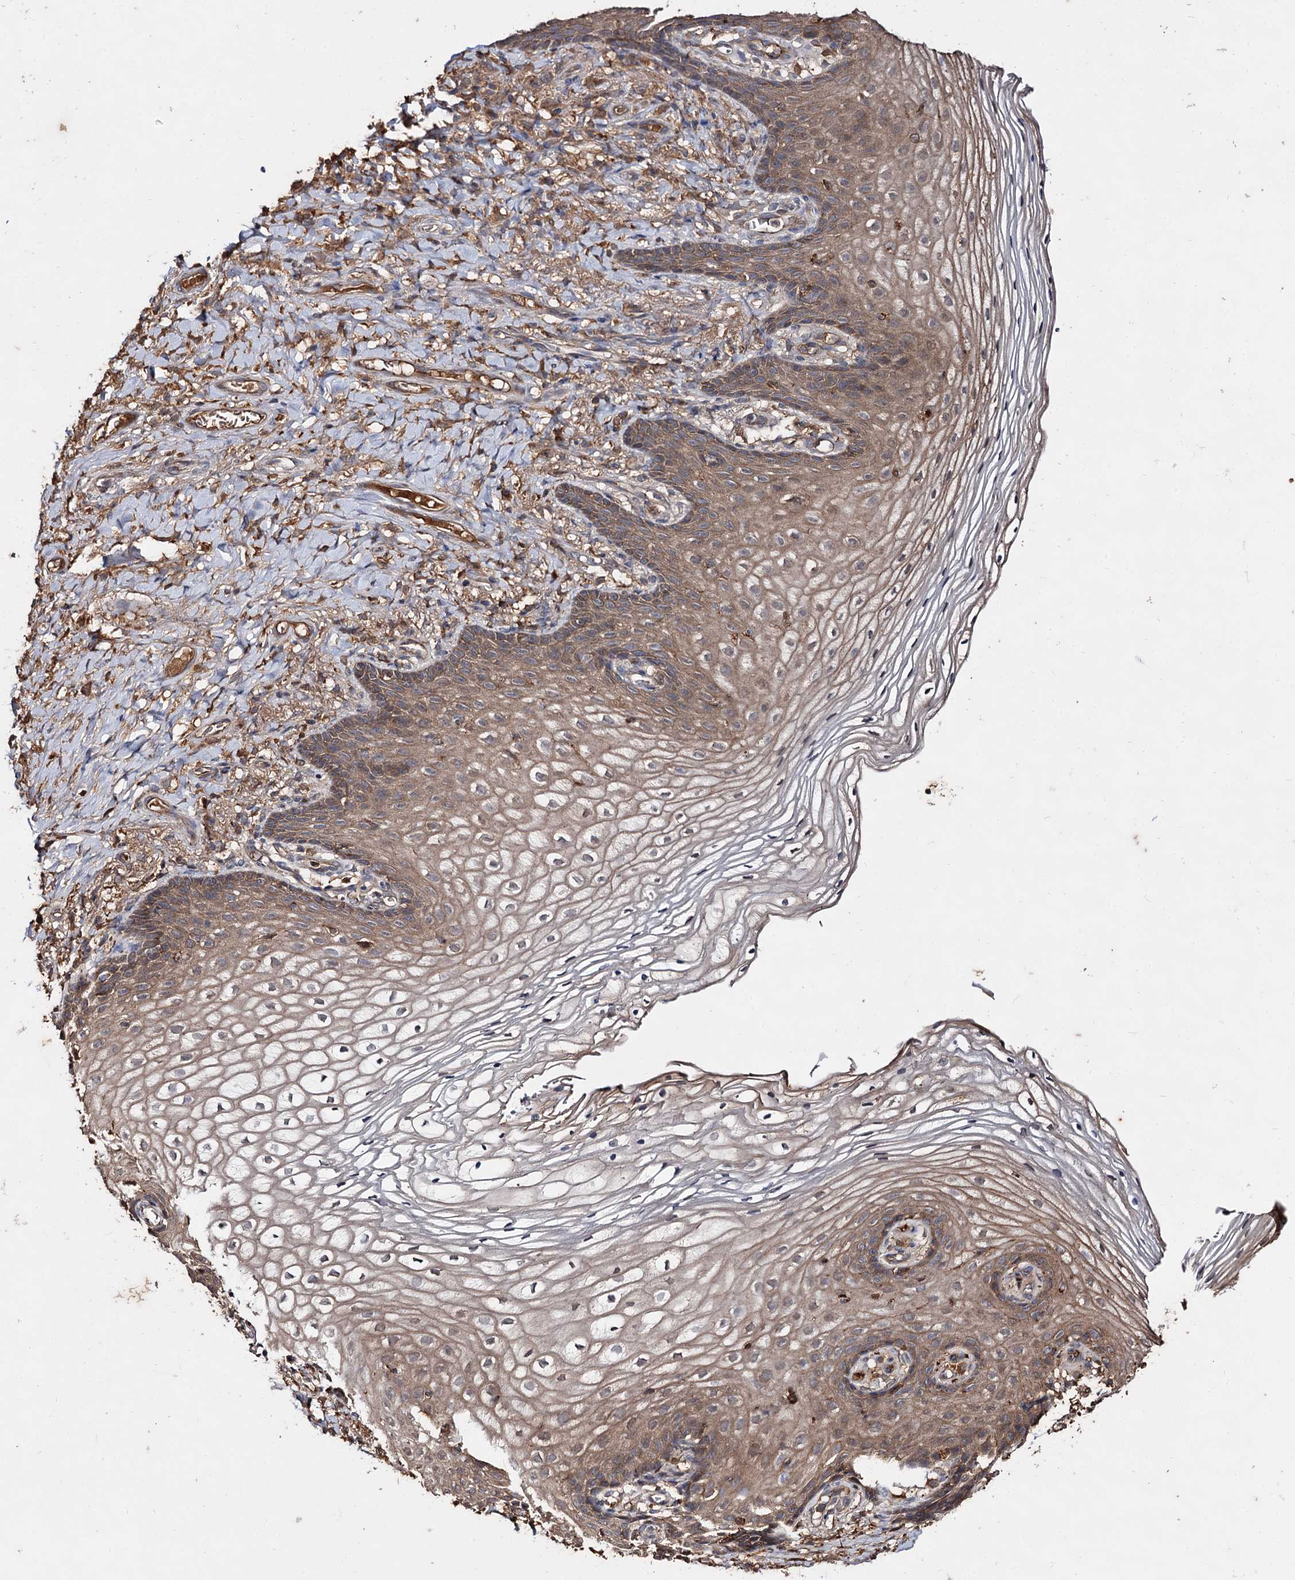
{"staining": {"intensity": "moderate", "quantity": ">75%", "location": "cytoplasmic/membranous"}, "tissue": "vagina", "cell_type": "Squamous epithelial cells", "image_type": "normal", "snomed": [{"axis": "morphology", "description": "Normal tissue, NOS"}, {"axis": "topography", "description": "Vagina"}], "caption": "Immunohistochemistry (IHC) photomicrograph of normal vagina: human vagina stained using immunohistochemistry demonstrates medium levels of moderate protein expression localized specifically in the cytoplasmic/membranous of squamous epithelial cells, appearing as a cytoplasmic/membranous brown color.", "gene": "ARFIP2", "patient": {"sex": "female", "age": 60}}